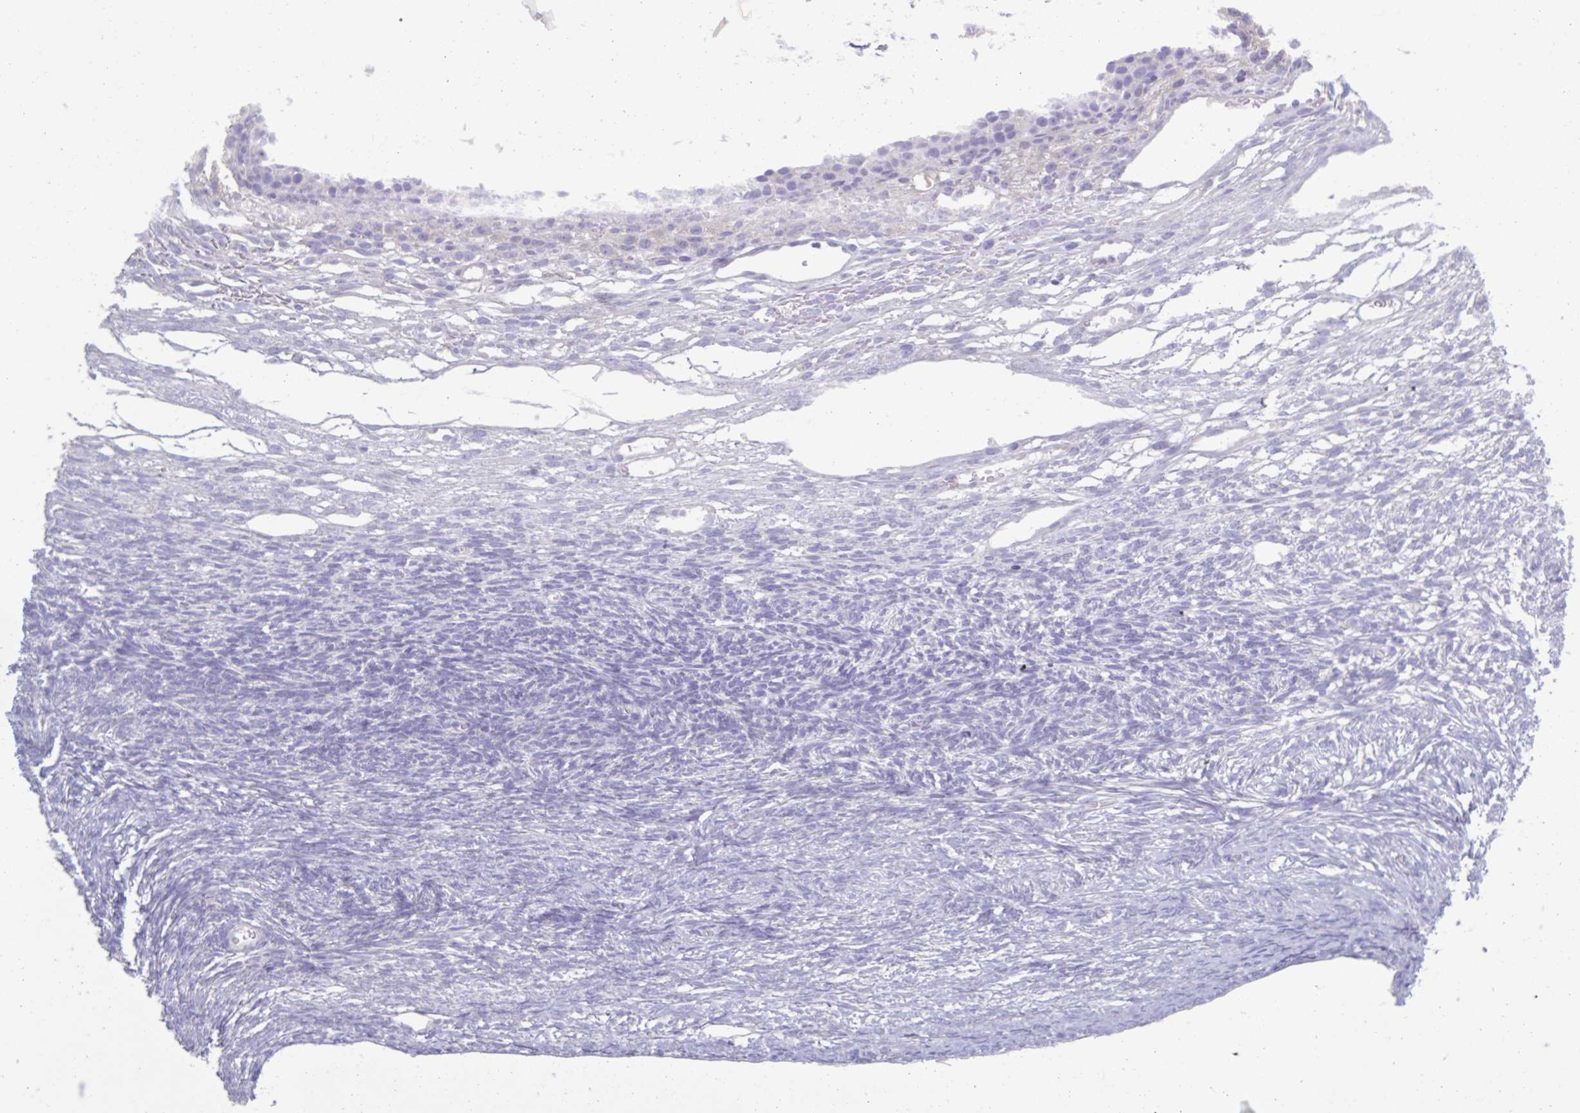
{"staining": {"intensity": "negative", "quantity": "none", "location": "none"}, "tissue": "ovary", "cell_type": "Follicle cells", "image_type": "normal", "snomed": [{"axis": "morphology", "description": "Normal tissue, NOS"}, {"axis": "topography", "description": "Ovary"}], "caption": "High power microscopy photomicrograph of an immunohistochemistry micrograph of benign ovary, revealing no significant positivity in follicle cells.", "gene": "PLA2G4E", "patient": {"sex": "female", "age": 34}}